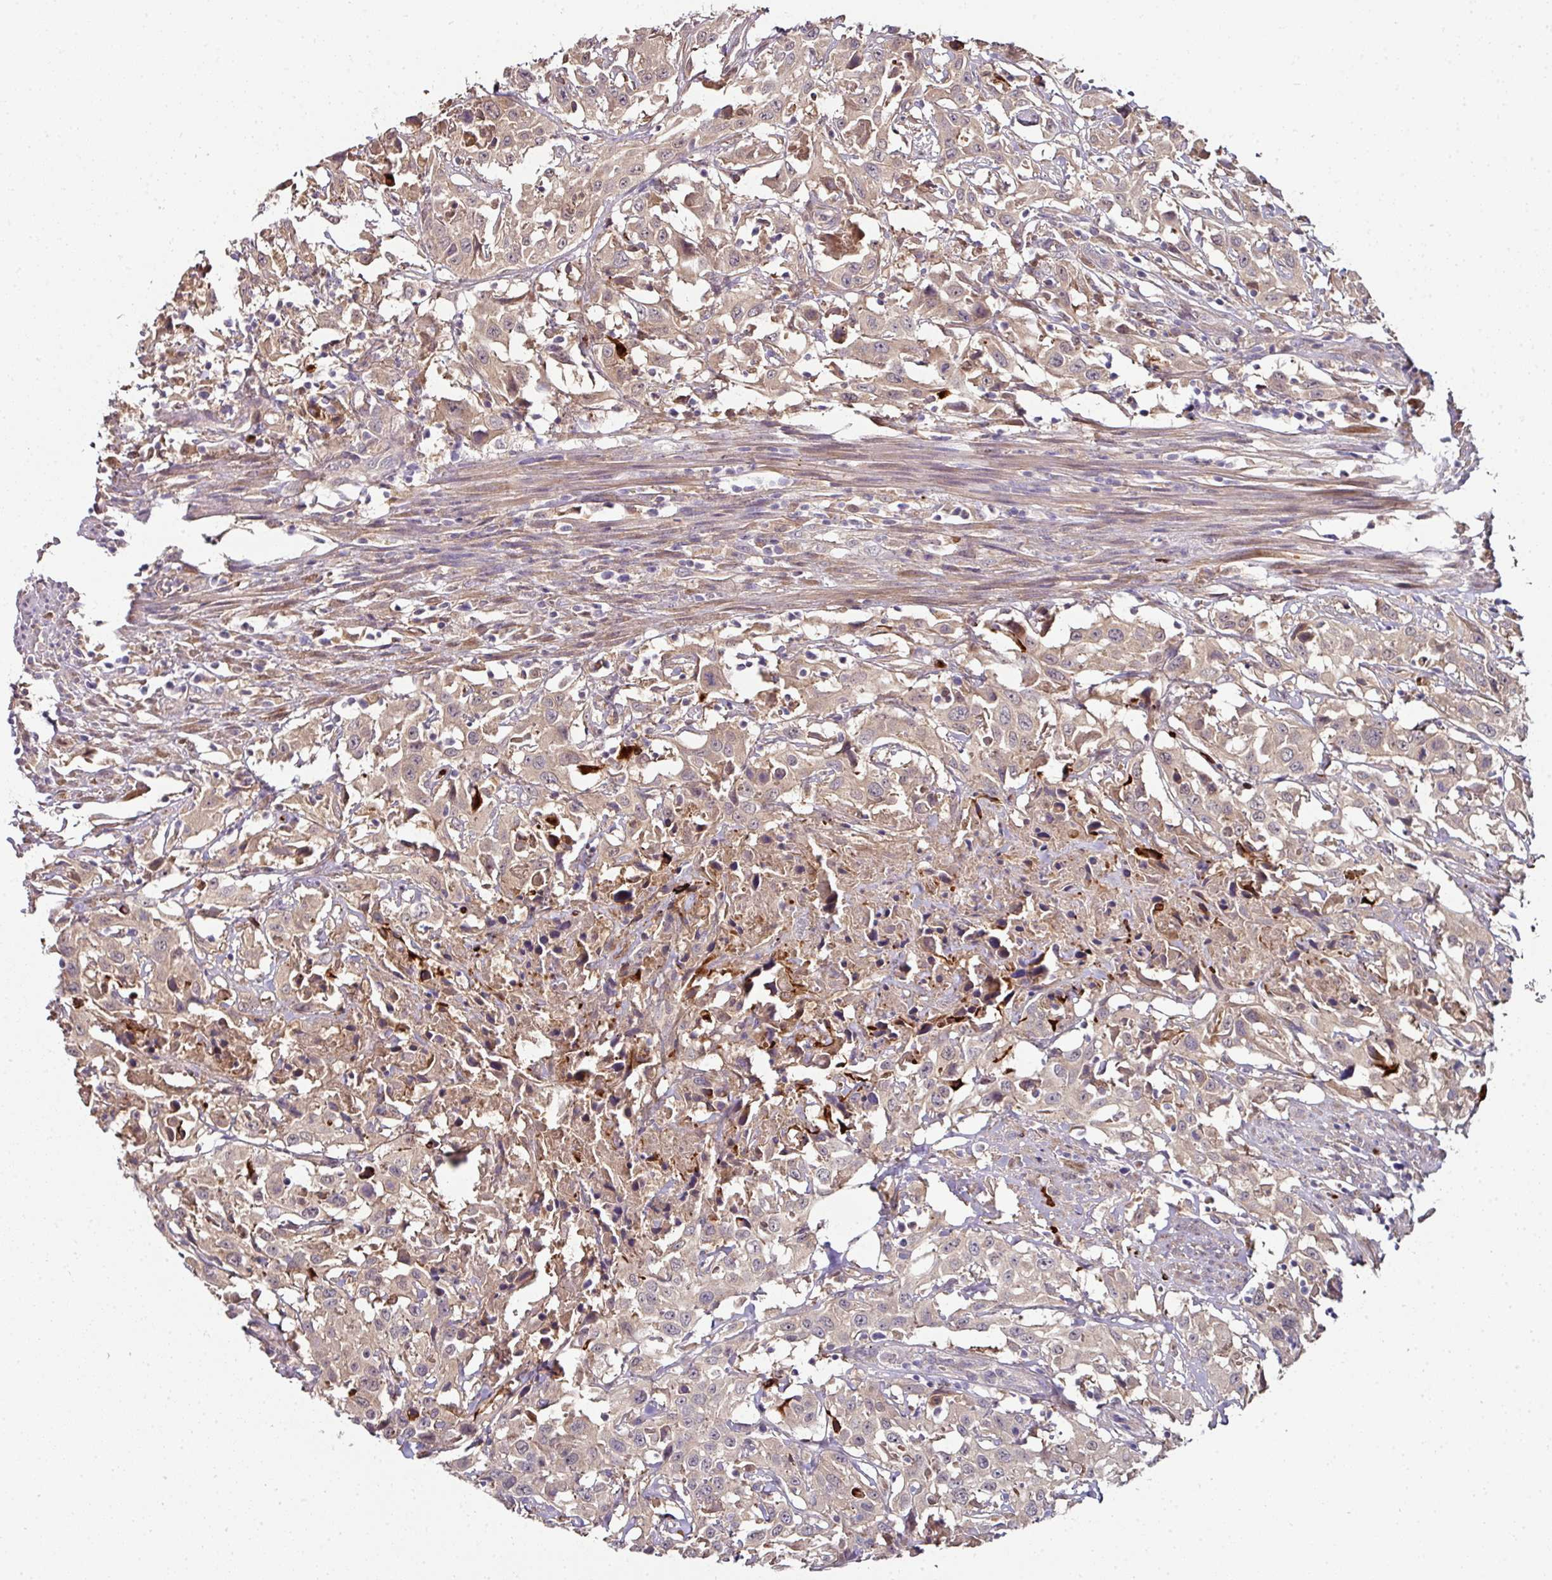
{"staining": {"intensity": "weak", "quantity": ">75%", "location": "cytoplasmic/membranous"}, "tissue": "urothelial cancer", "cell_type": "Tumor cells", "image_type": "cancer", "snomed": [{"axis": "morphology", "description": "Urothelial carcinoma, High grade"}, {"axis": "topography", "description": "Urinary bladder"}], "caption": "An IHC image of tumor tissue is shown. Protein staining in brown shows weak cytoplasmic/membranous positivity in high-grade urothelial carcinoma within tumor cells. The staining is performed using DAB (3,3'-diaminobenzidine) brown chromogen to label protein expression. The nuclei are counter-stained blue using hematoxylin.", "gene": "CTDSP2", "patient": {"sex": "male", "age": 61}}